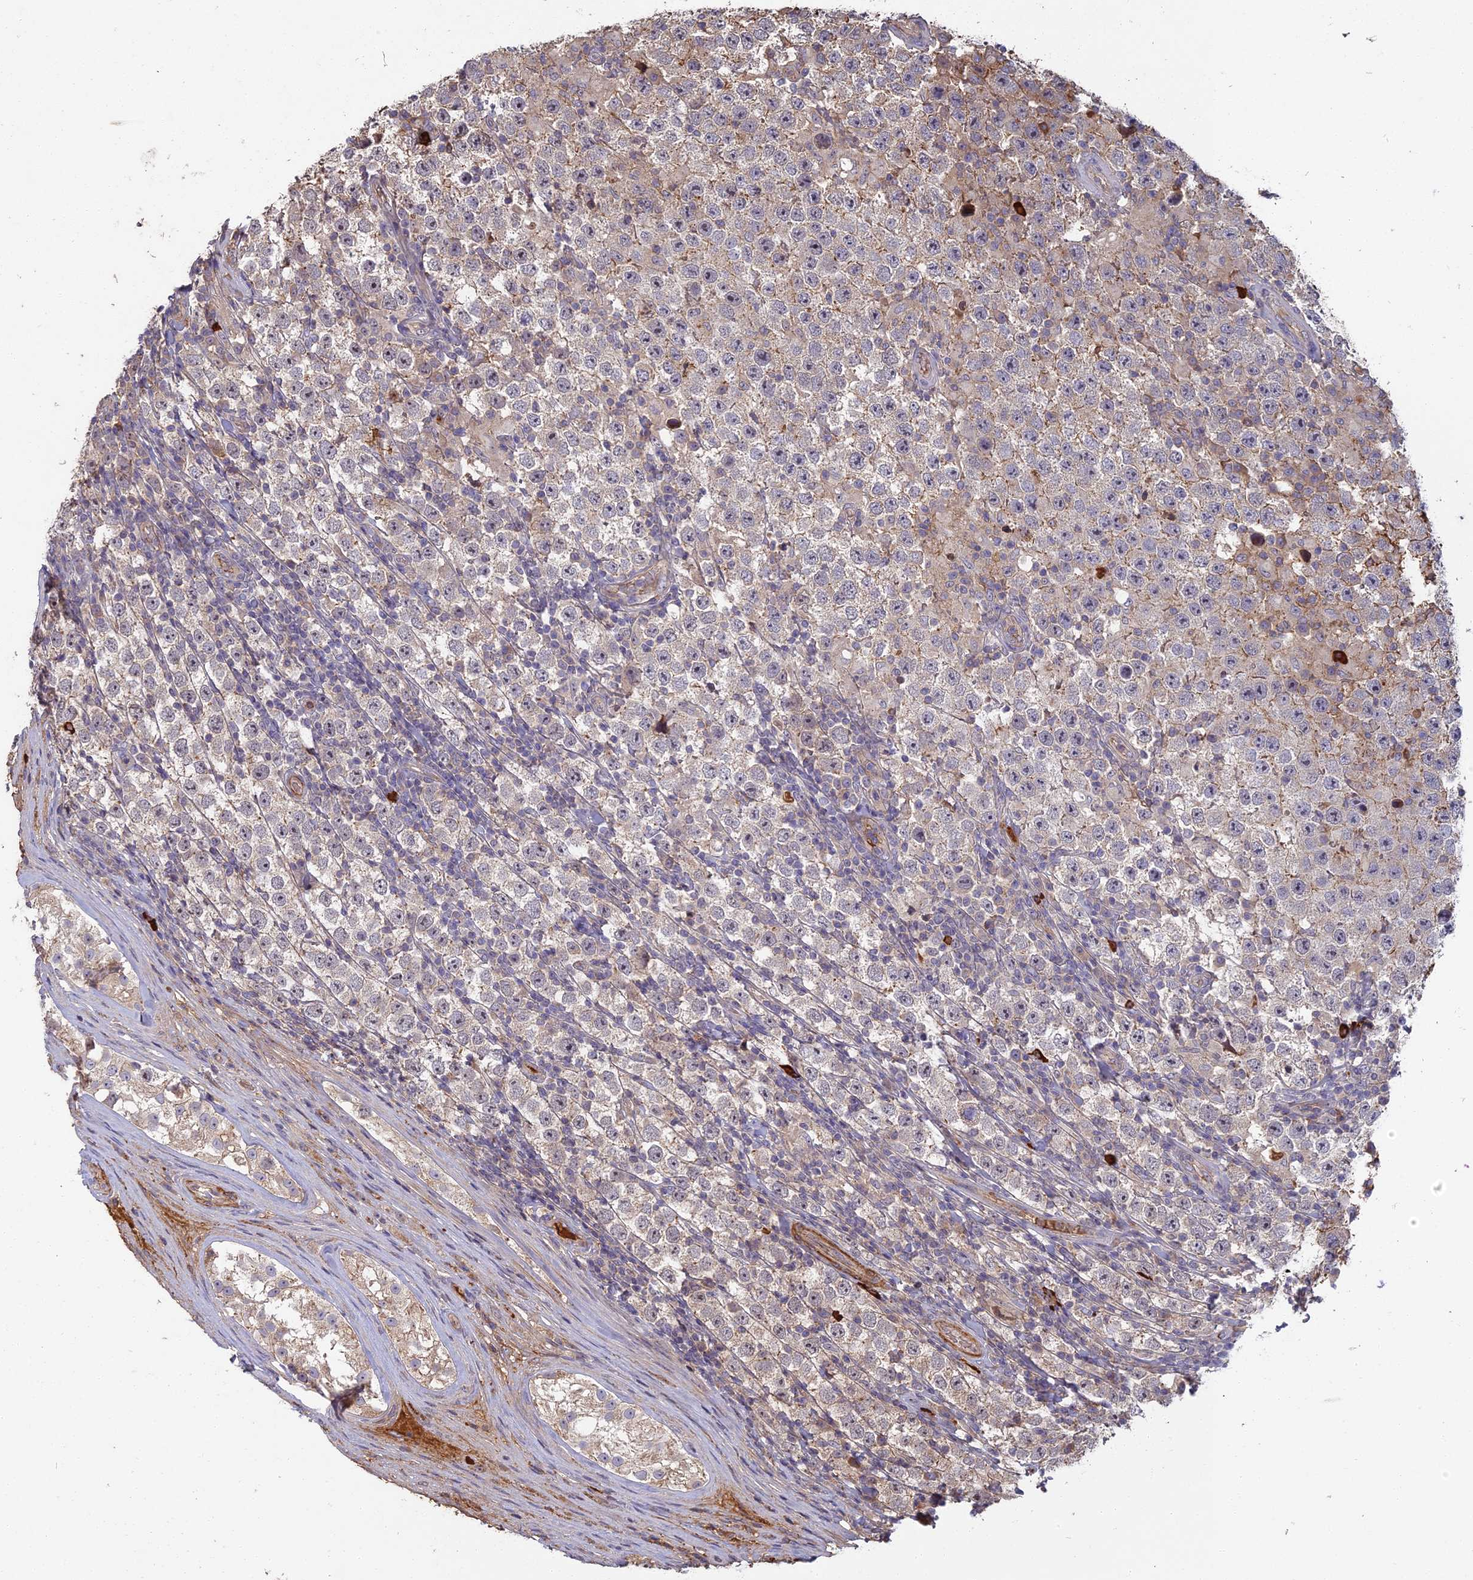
{"staining": {"intensity": "moderate", "quantity": "25%-75%", "location": "cytoplasmic/membranous"}, "tissue": "testis cancer", "cell_type": "Tumor cells", "image_type": "cancer", "snomed": [{"axis": "morphology", "description": "Normal tissue, NOS"}, {"axis": "morphology", "description": "Urothelial carcinoma, High grade"}, {"axis": "morphology", "description": "Seminoma, NOS"}, {"axis": "morphology", "description": "Carcinoma, Embryonal, NOS"}, {"axis": "topography", "description": "Urinary bladder"}, {"axis": "topography", "description": "Testis"}], "caption": "This image shows immunohistochemistry staining of human testis cancer, with medium moderate cytoplasmic/membranous staining in approximately 25%-75% of tumor cells.", "gene": "ERMAP", "patient": {"sex": "male", "age": 41}}